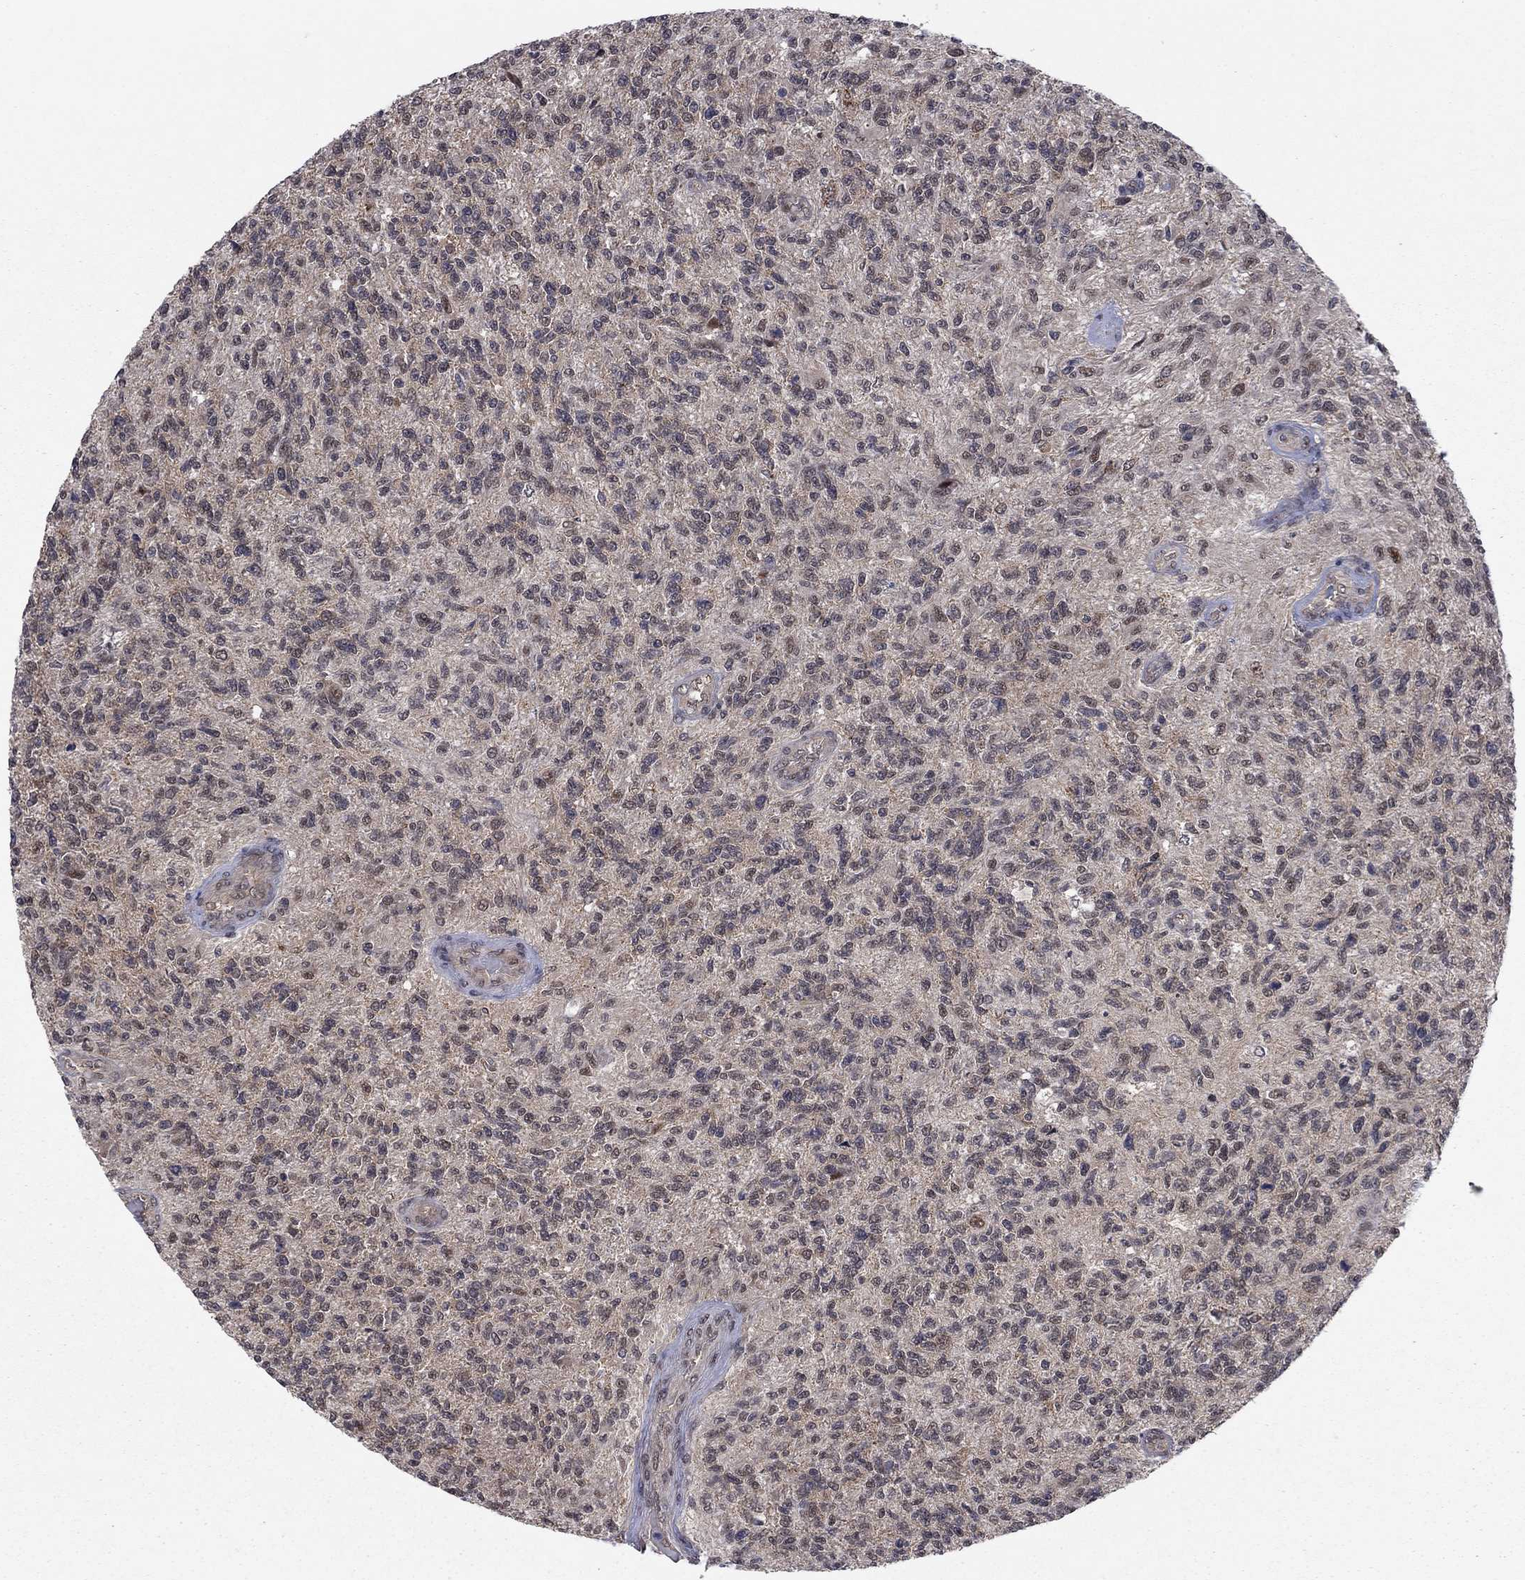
{"staining": {"intensity": "negative", "quantity": "none", "location": "none"}, "tissue": "glioma", "cell_type": "Tumor cells", "image_type": "cancer", "snomed": [{"axis": "morphology", "description": "Glioma, malignant, High grade"}, {"axis": "topography", "description": "Brain"}], "caption": "DAB (3,3'-diaminobenzidine) immunohistochemical staining of malignant high-grade glioma demonstrates no significant expression in tumor cells.", "gene": "PSMC1", "patient": {"sex": "male", "age": 56}}